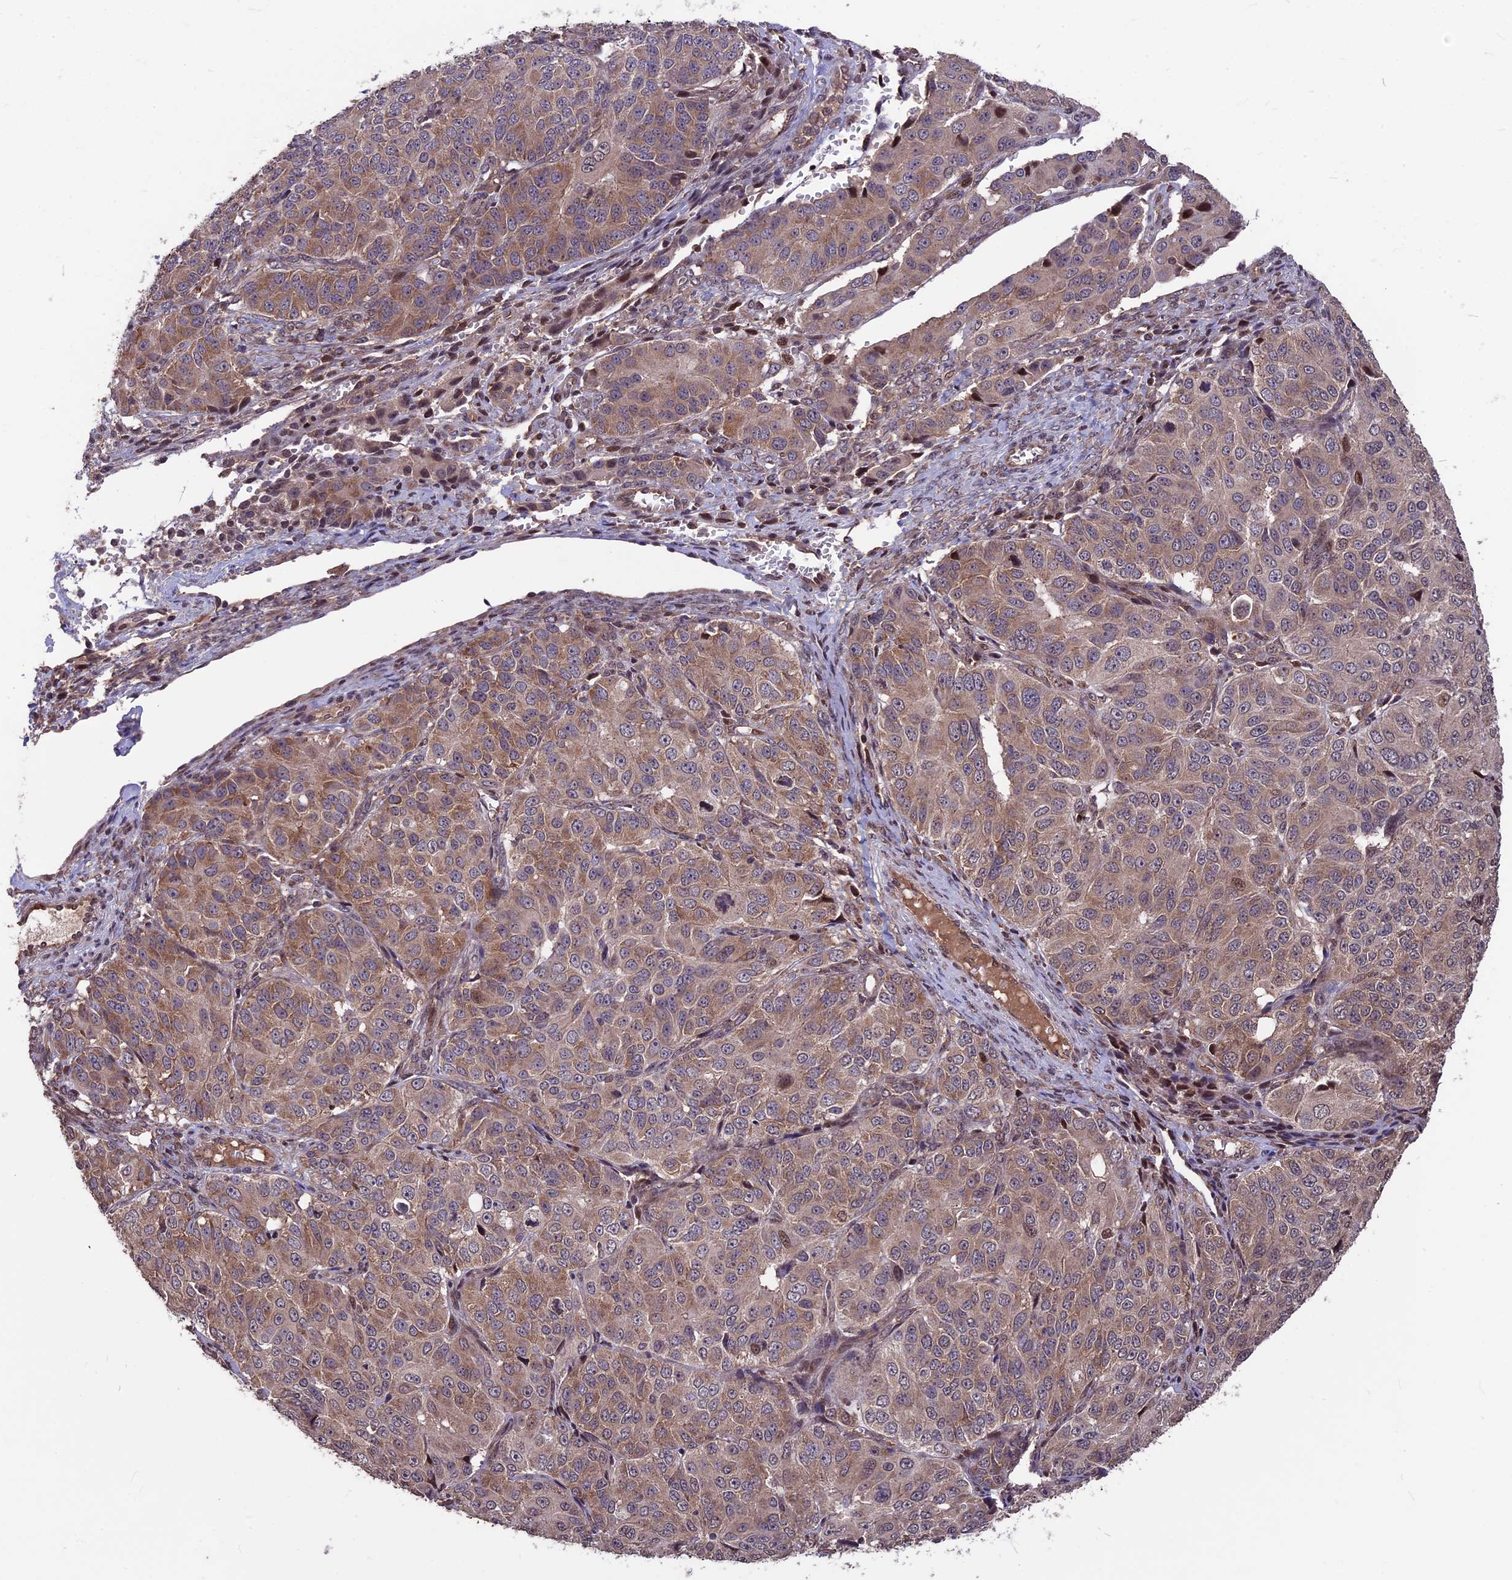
{"staining": {"intensity": "weak", "quantity": "25%-75%", "location": "cytoplasmic/membranous"}, "tissue": "ovarian cancer", "cell_type": "Tumor cells", "image_type": "cancer", "snomed": [{"axis": "morphology", "description": "Carcinoma, endometroid"}, {"axis": "topography", "description": "Ovary"}], "caption": "Protein staining of ovarian cancer (endometroid carcinoma) tissue reveals weak cytoplasmic/membranous expression in approximately 25%-75% of tumor cells. The staining was performed using DAB (3,3'-diaminobenzidine), with brown indicating positive protein expression. Nuclei are stained blue with hematoxylin.", "gene": "ZNF598", "patient": {"sex": "female", "age": 51}}